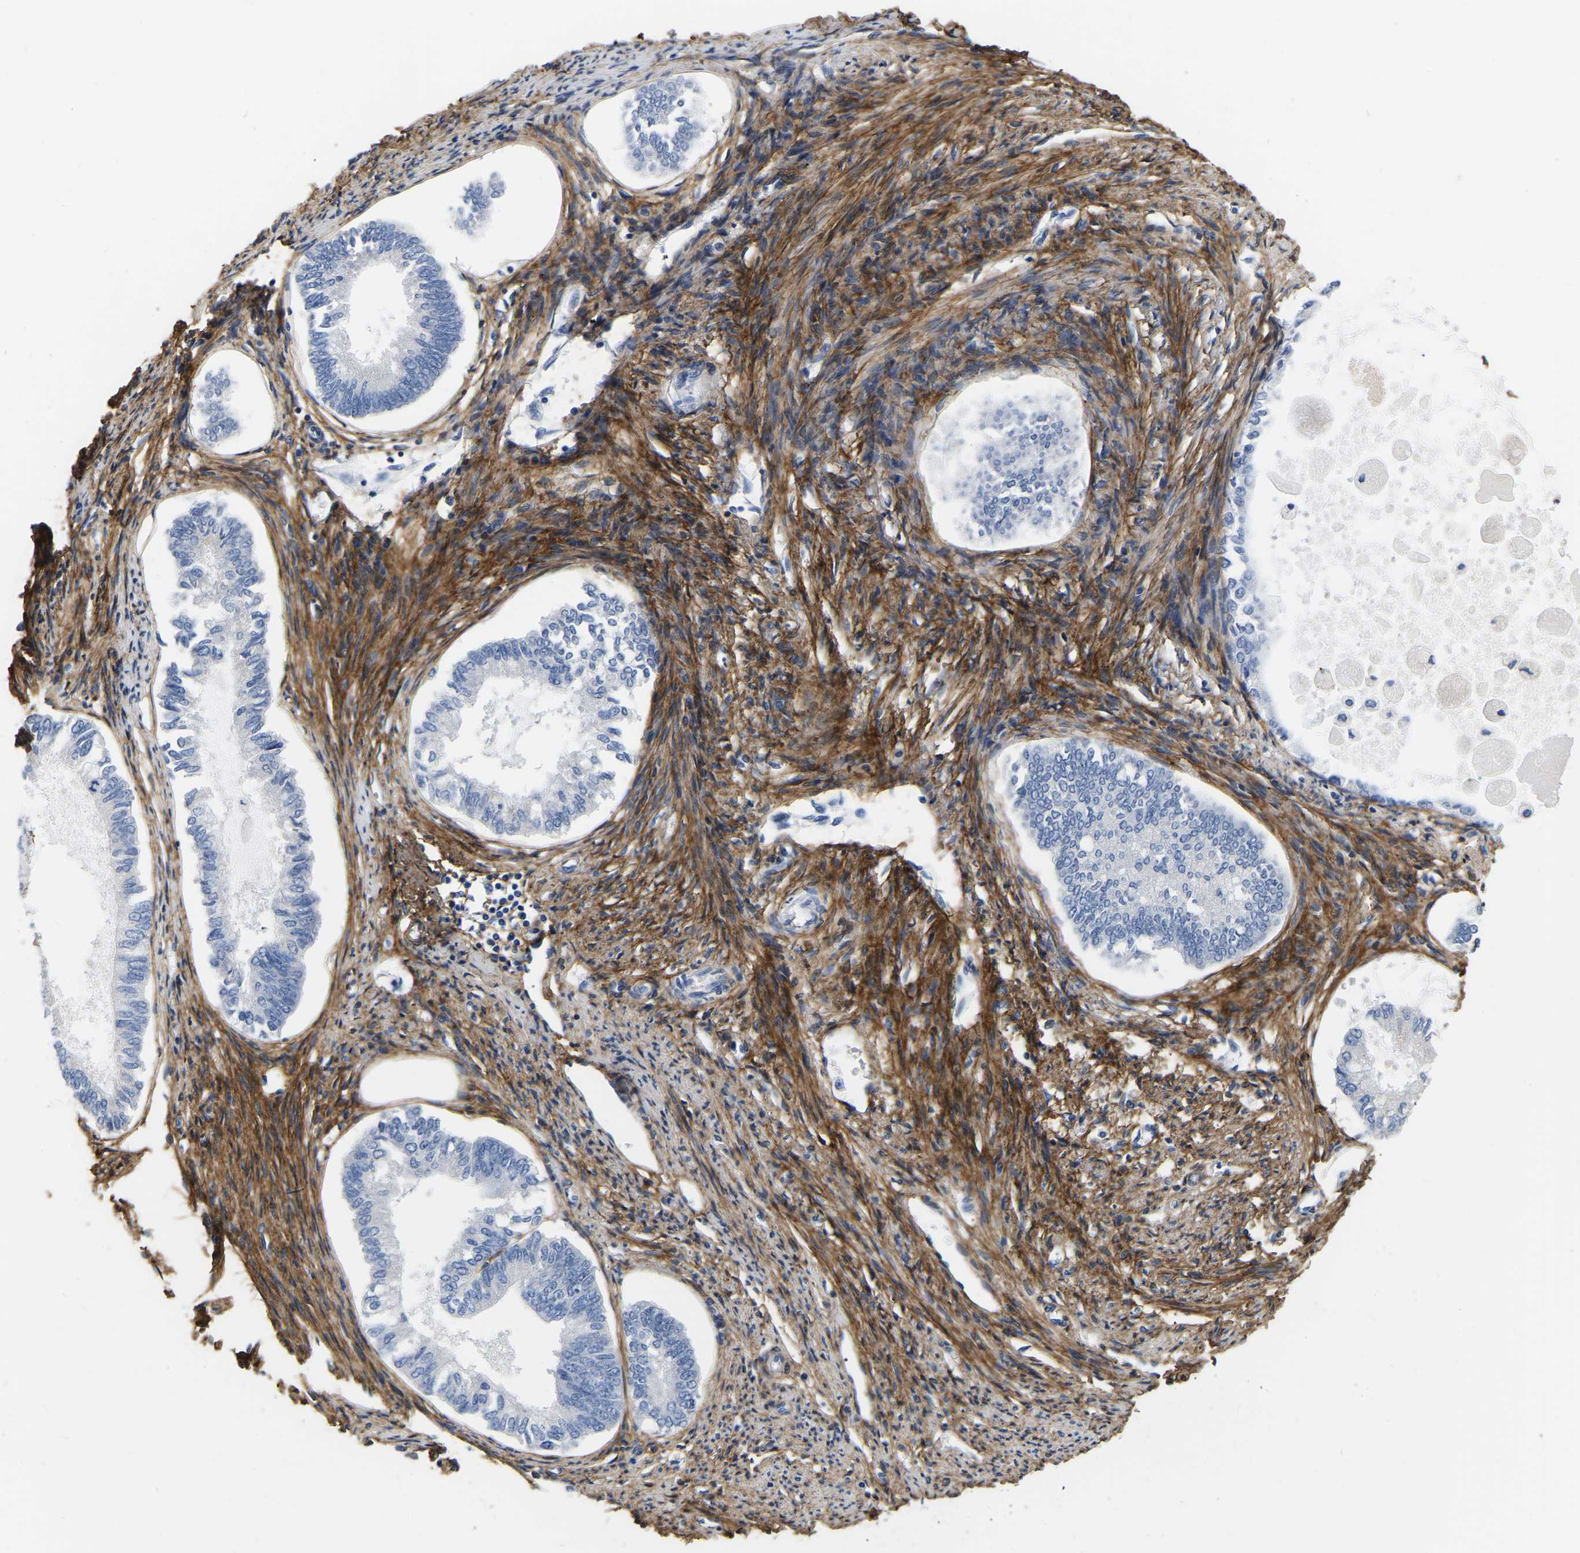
{"staining": {"intensity": "negative", "quantity": "none", "location": "none"}, "tissue": "endometrial cancer", "cell_type": "Tumor cells", "image_type": "cancer", "snomed": [{"axis": "morphology", "description": "Adenocarcinoma, NOS"}, {"axis": "topography", "description": "Endometrium"}], "caption": "High power microscopy image of an IHC photomicrograph of adenocarcinoma (endometrial), revealing no significant staining in tumor cells. (Stains: DAB IHC with hematoxylin counter stain, Microscopy: brightfield microscopy at high magnification).", "gene": "COL6A1", "patient": {"sex": "female", "age": 86}}